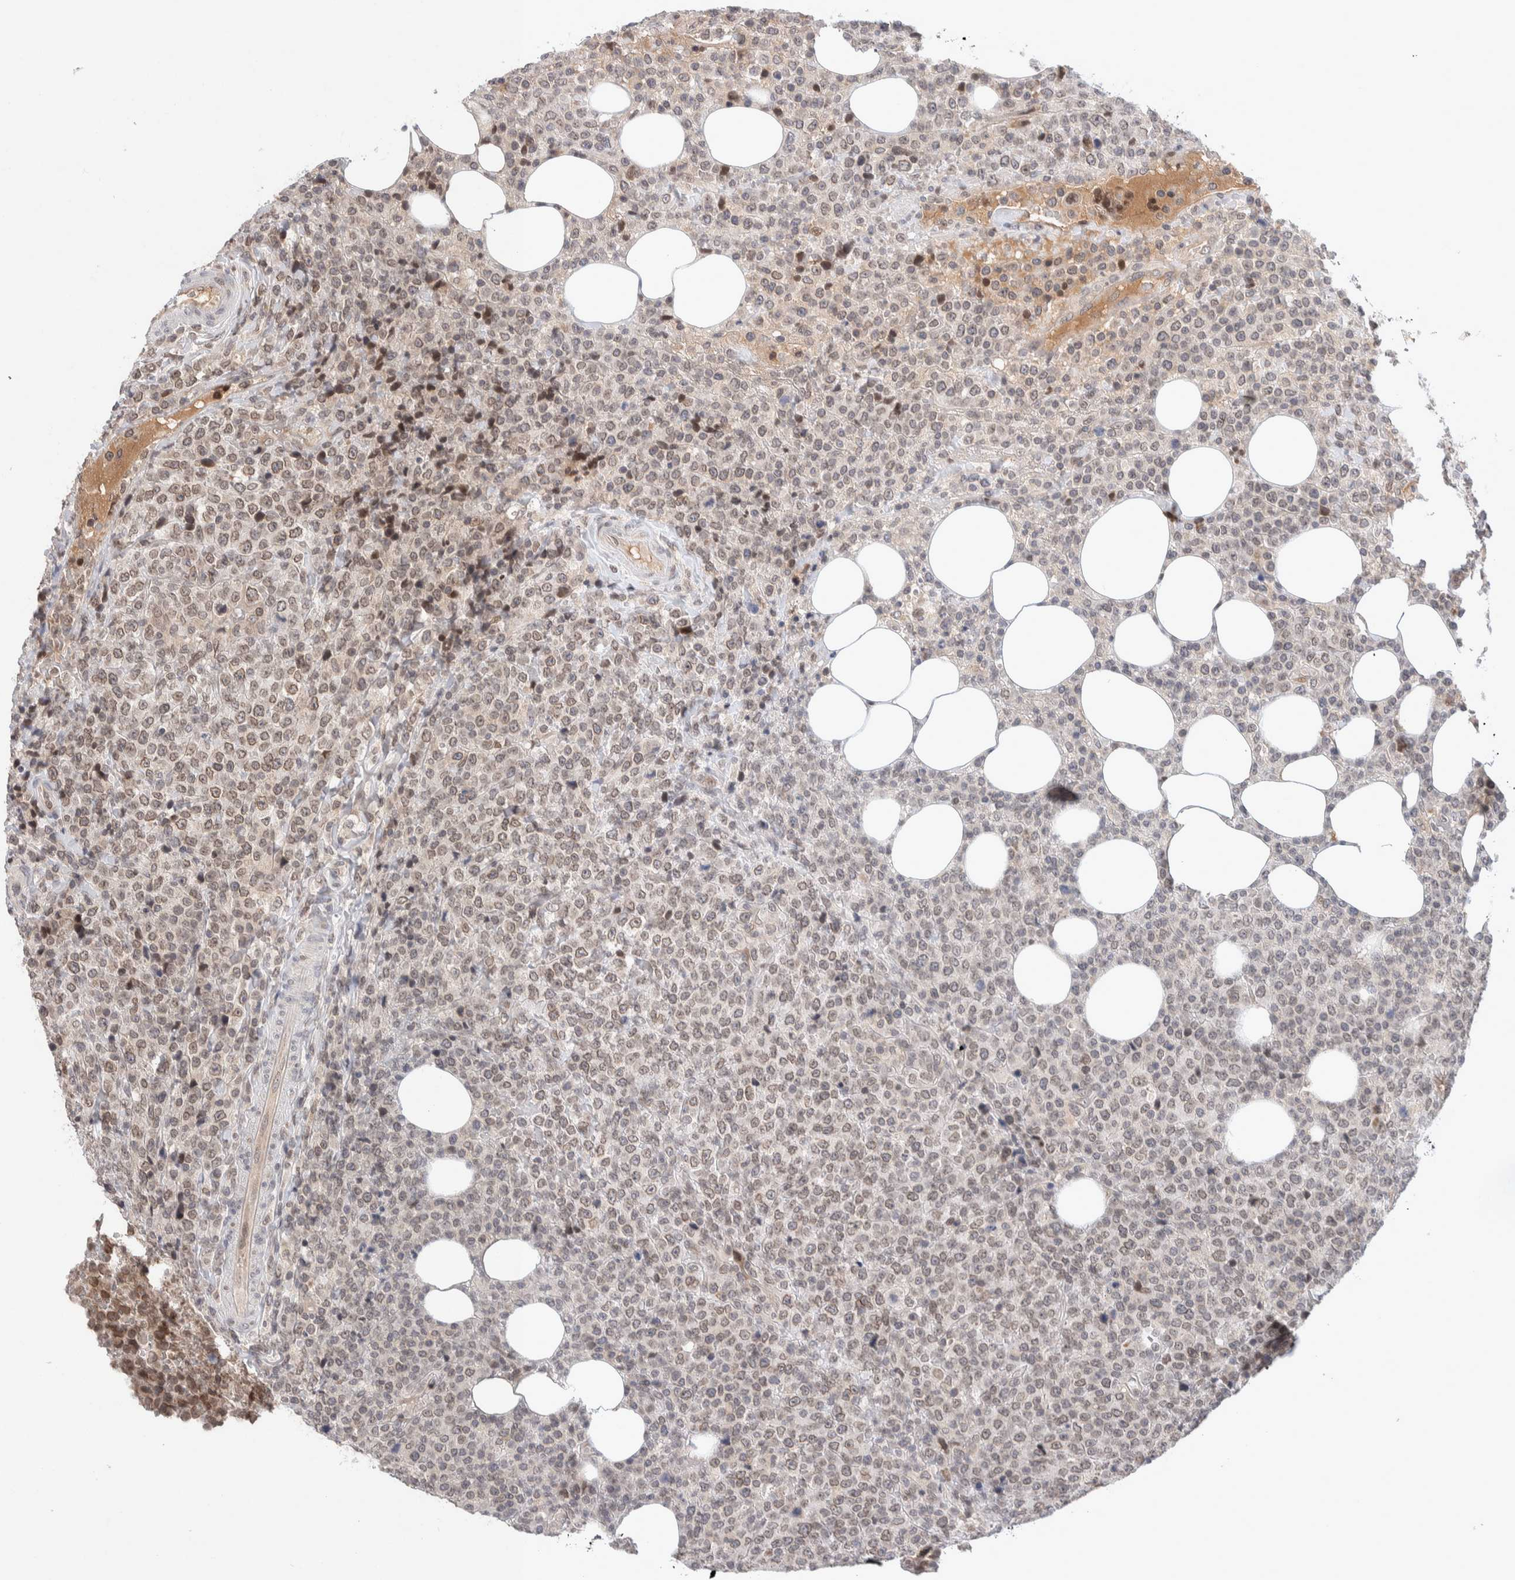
{"staining": {"intensity": "moderate", "quantity": "25%-75%", "location": "cytoplasmic/membranous,nuclear"}, "tissue": "lymphoma", "cell_type": "Tumor cells", "image_type": "cancer", "snomed": [{"axis": "morphology", "description": "Malignant lymphoma, non-Hodgkin's type, High grade"}, {"axis": "topography", "description": "Lymph node"}], "caption": "An image showing moderate cytoplasmic/membranous and nuclear expression in about 25%-75% of tumor cells in malignant lymphoma, non-Hodgkin's type (high-grade), as visualized by brown immunohistochemical staining.", "gene": "CRAT", "patient": {"sex": "male", "age": 13}}